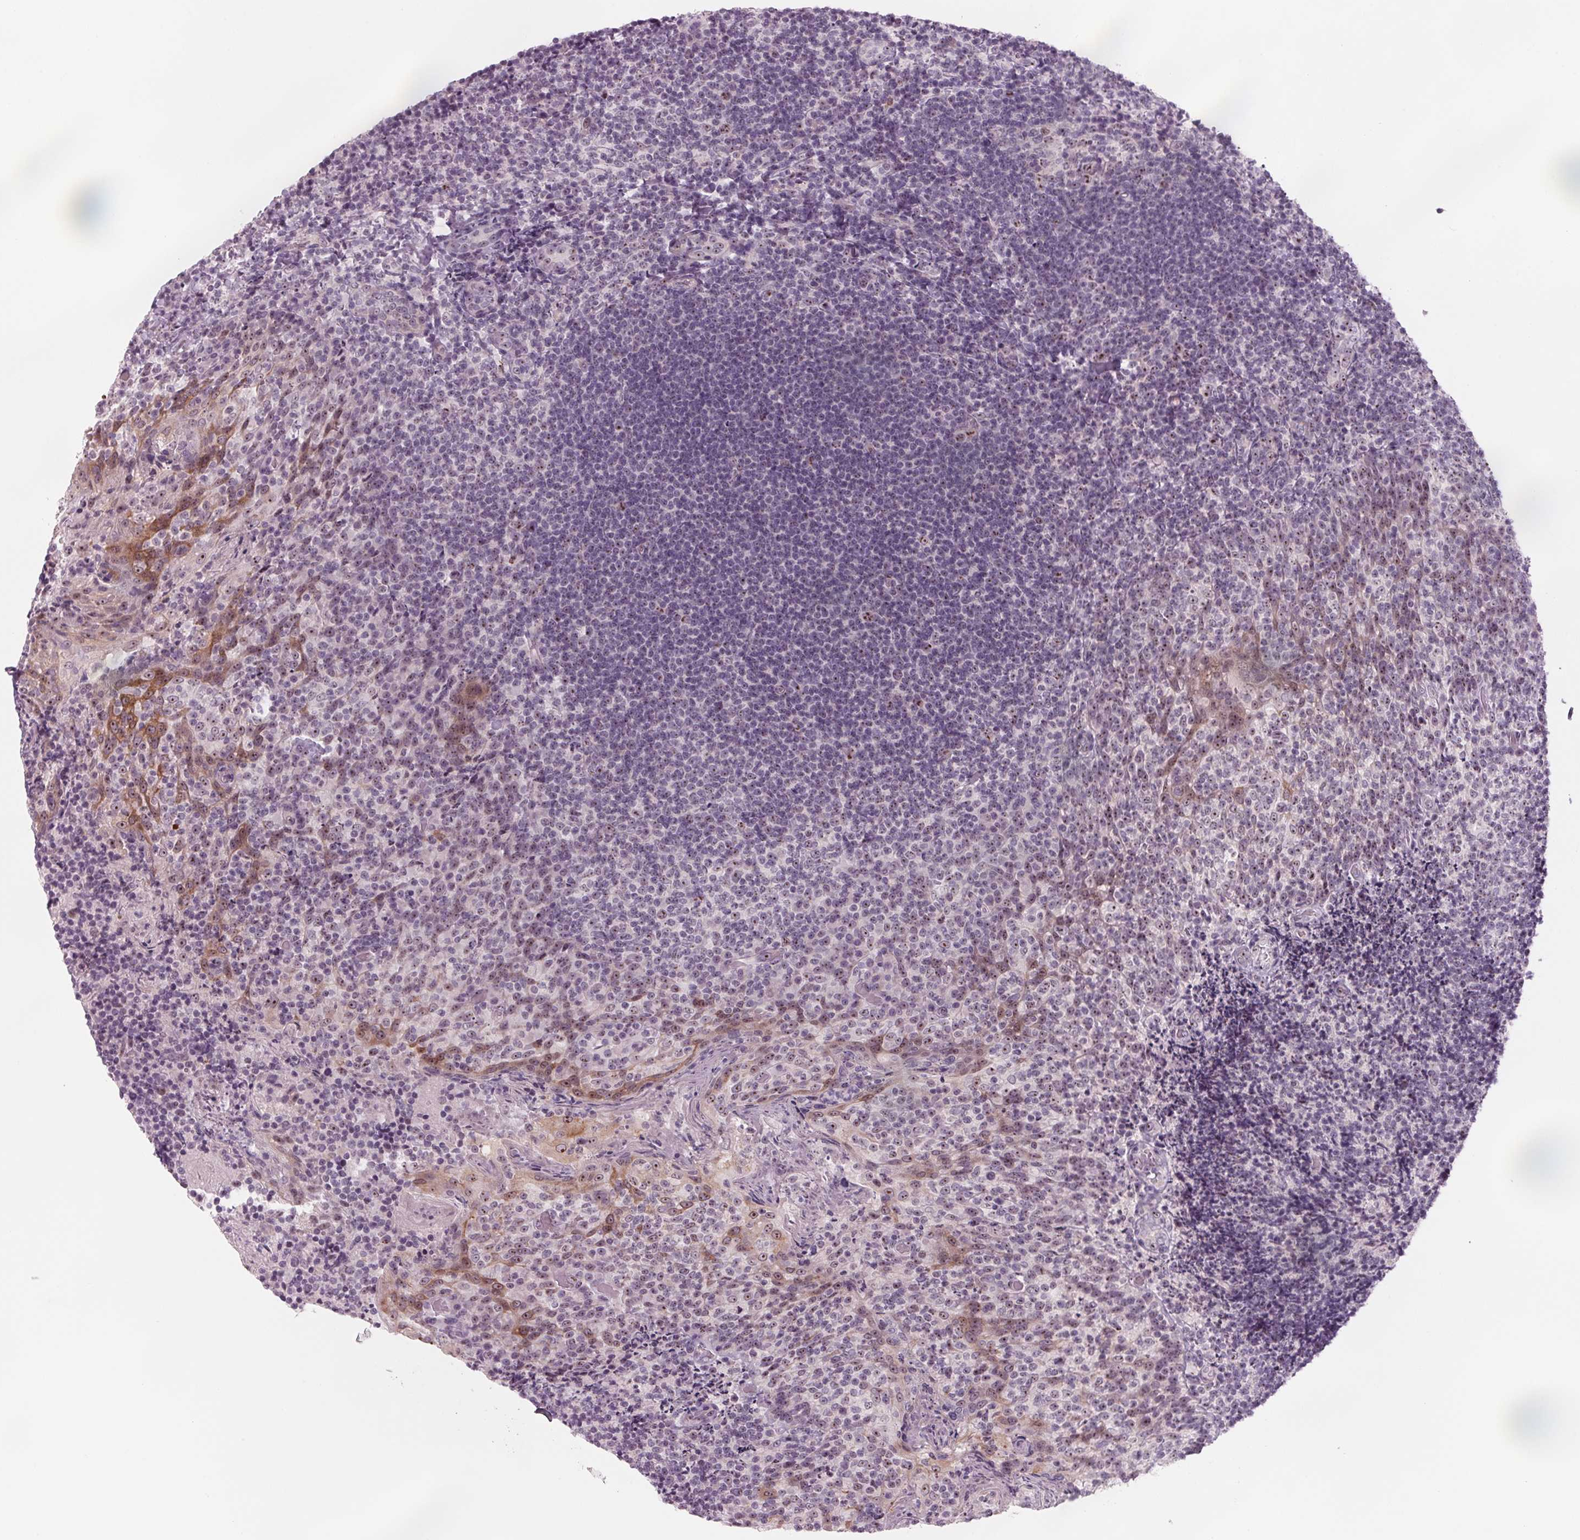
{"staining": {"intensity": "weak", "quantity": "<25%", "location": "nuclear"}, "tissue": "tonsil", "cell_type": "Germinal center cells", "image_type": "normal", "snomed": [{"axis": "morphology", "description": "Normal tissue, NOS"}, {"axis": "topography", "description": "Tonsil"}], "caption": "This is an immunohistochemistry histopathology image of benign human tonsil. There is no expression in germinal center cells.", "gene": "DNTTIP2", "patient": {"sex": "female", "age": 10}}